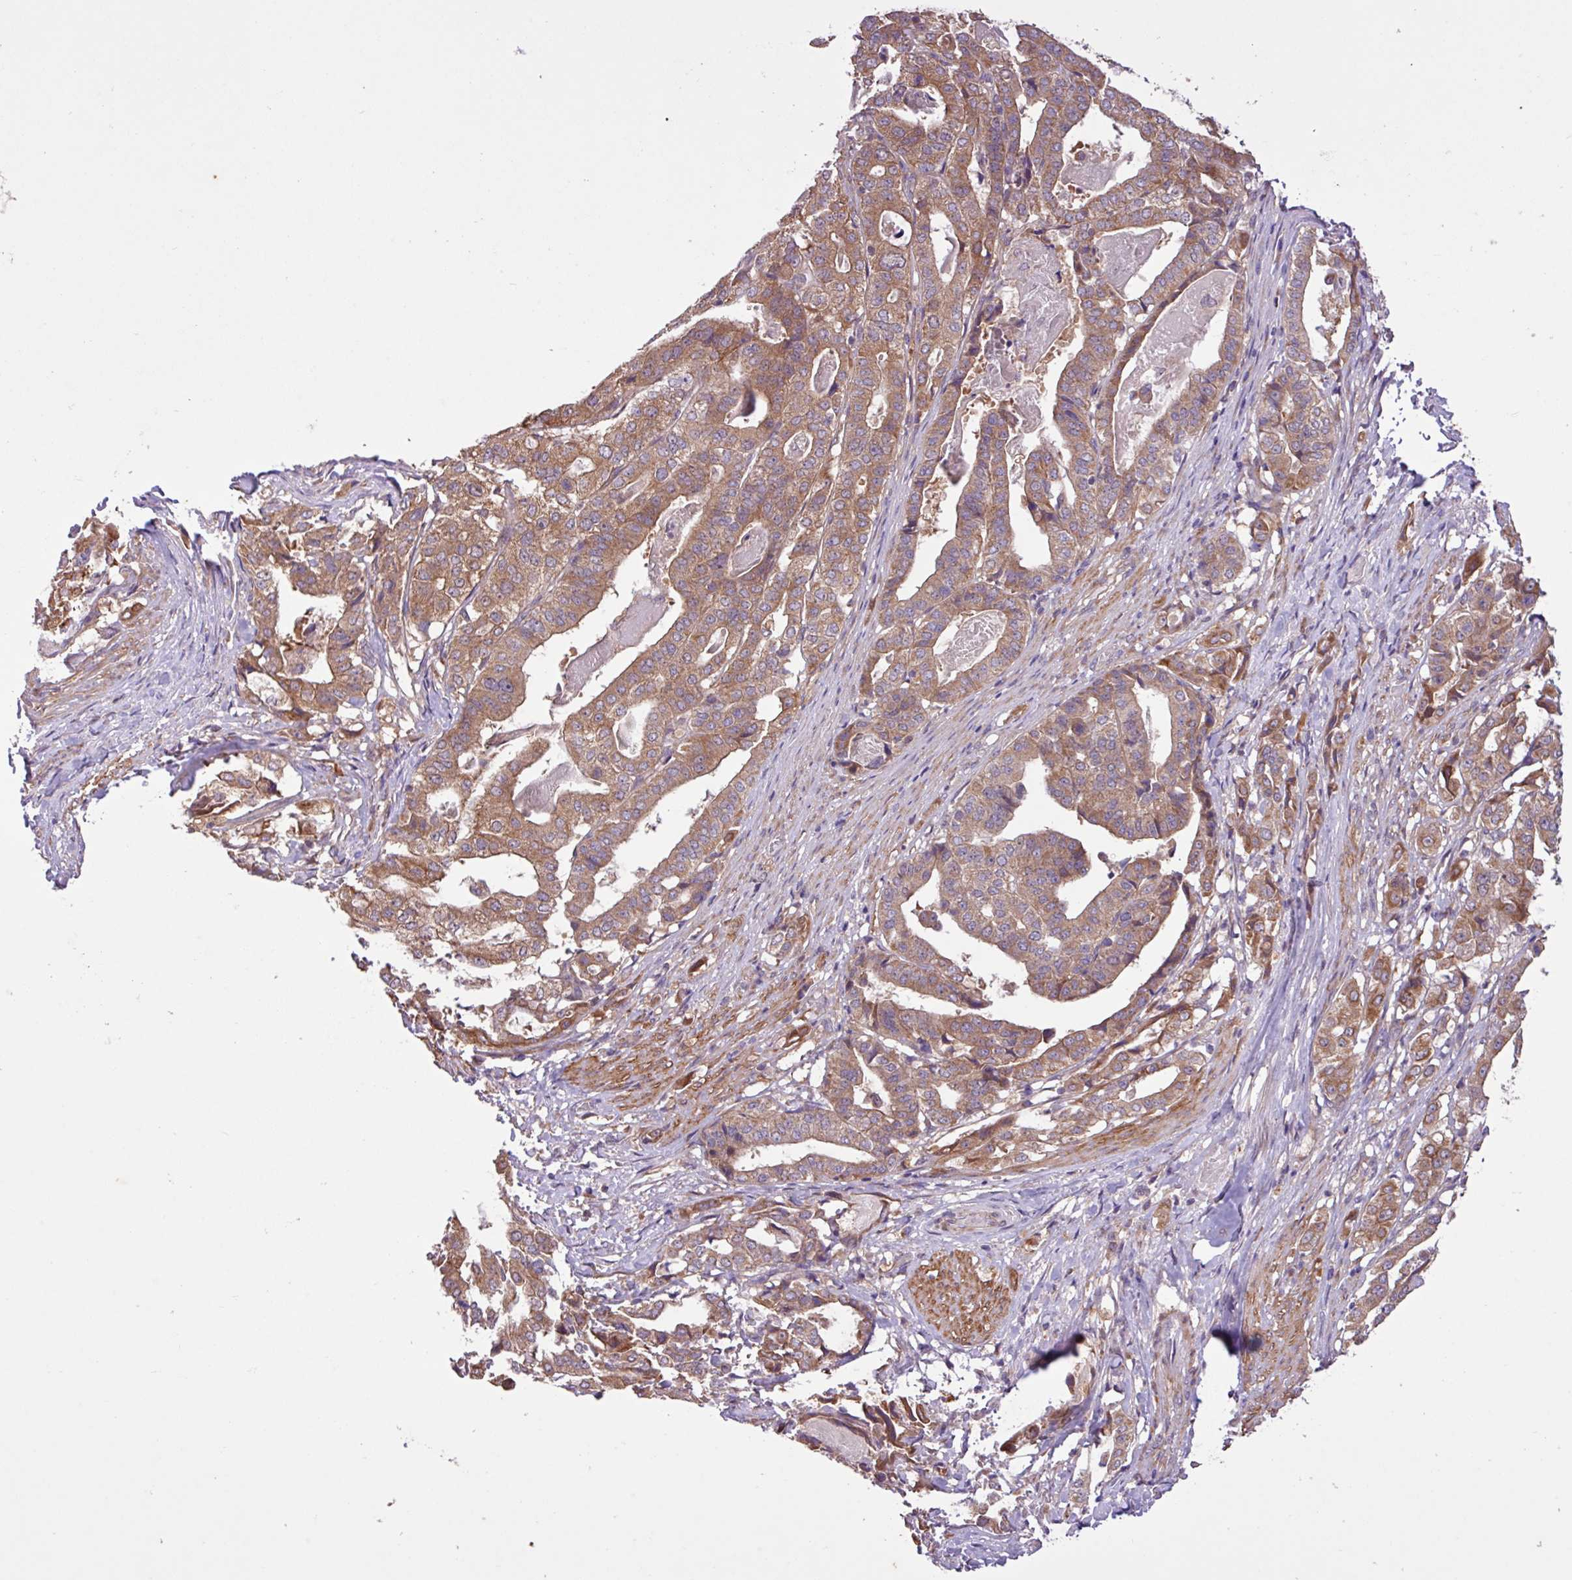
{"staining": {"intensity": "moderate", "quantity": ">75%", "location": "cytoplasmic/membranous"}, "tissue": "stomach cancer", "cell_type": "Tumor cells", "image_type": "cancer", "snomed": [{"axis": "morphology", "description": "Adenocarcinoma, NOS"}, {"axis": "topography", "description": "Stomach"}], "caption": "Stomach cancer stained with DAB immunohistochemistry reveals medium levels of moderate cytoplasmic/membranous staining in about >75% of tumor cells. The protein is stained brown, and the nuclei are stained in blue (DAB (3,3'-diaminobenzidine) IHC with brightfield microscopy, high magnification).", "gene": "TIMM10B", "patient": {"sex": "male", "age": 48}}